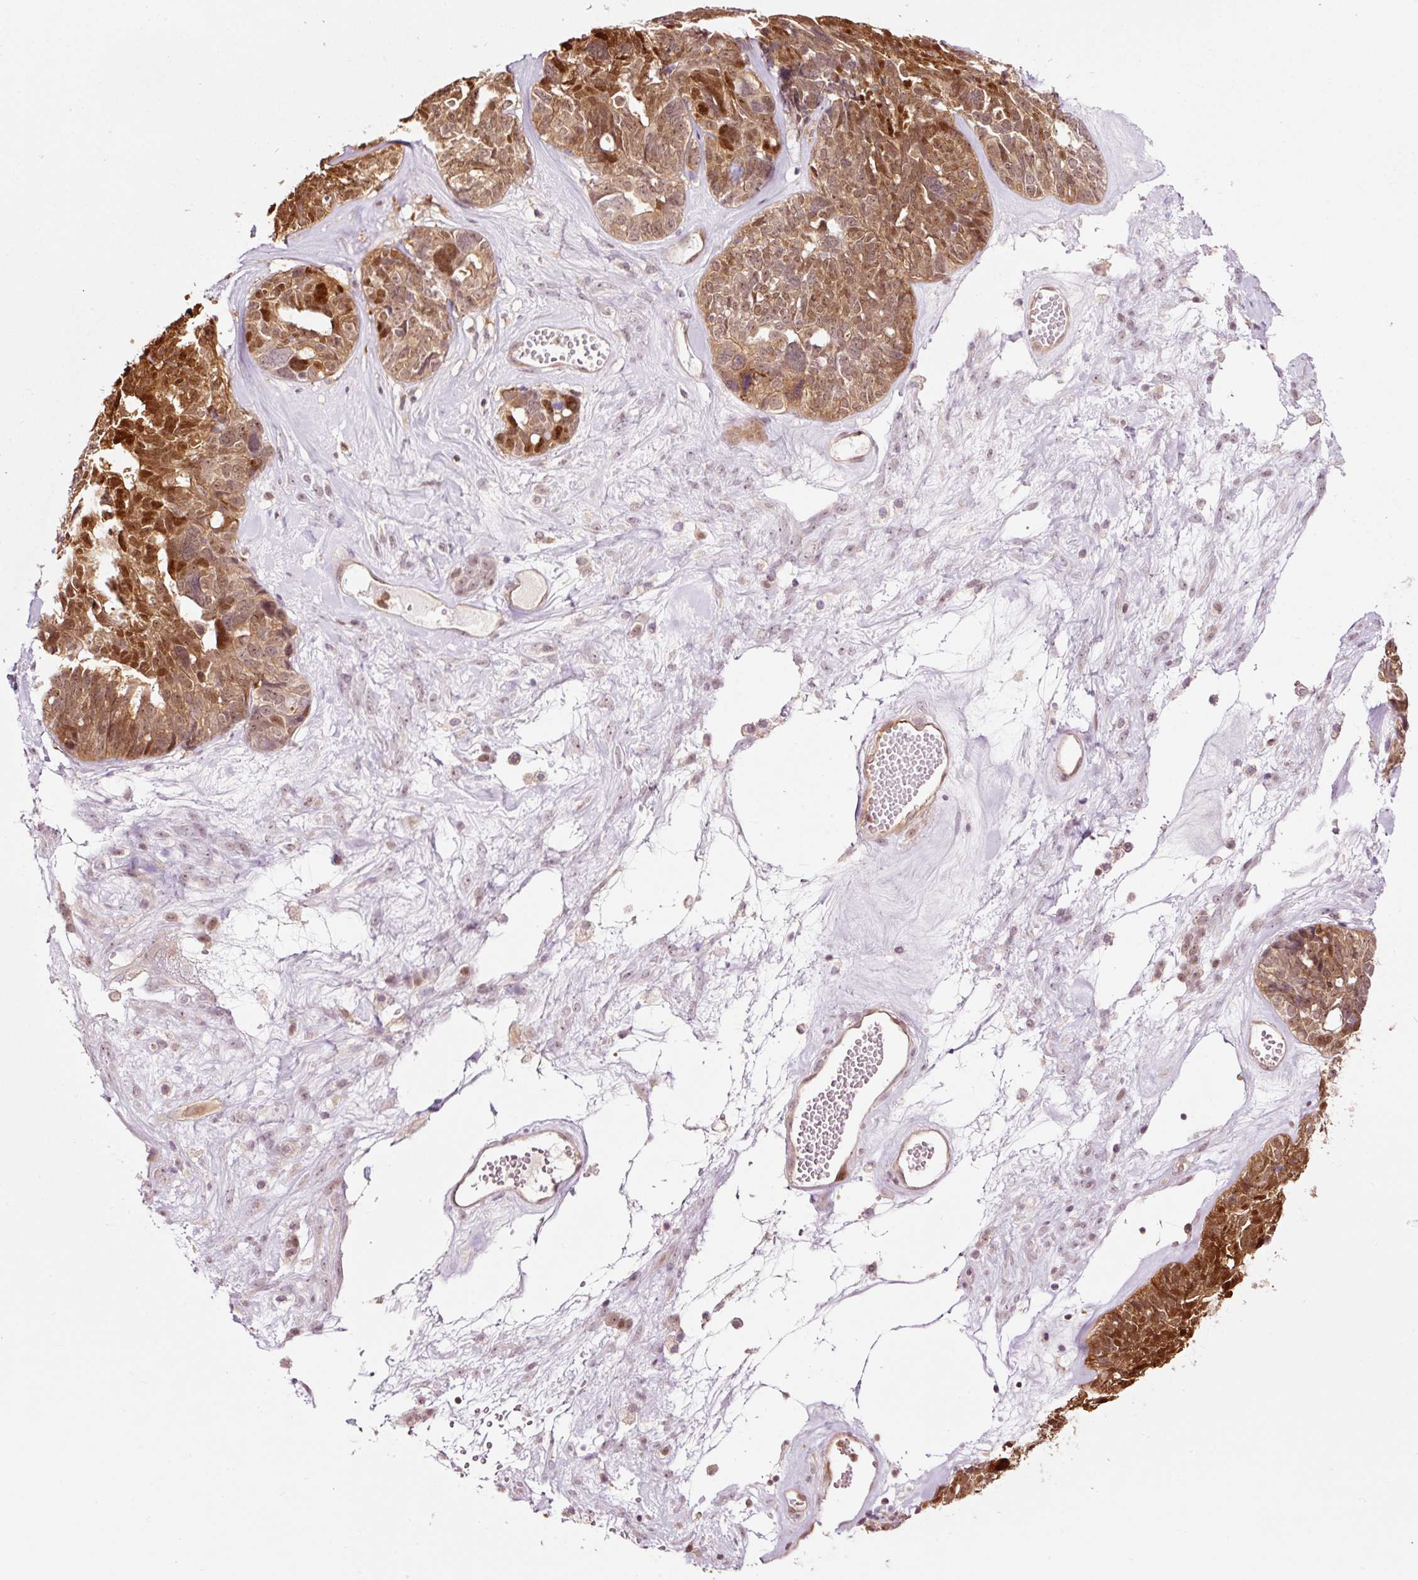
{"staining": {"intensity": "strong", "quantity": ">75%", "location": "cytoplasmic/membranous,nuclear"}, "tissue": "ovarian cancer", "cell_type": "Tumor cells", "image_type": "cancer", "snomed": [{"axis": "morphology", "description": "Cystadenocarcinoma, serous, NOS"}, {"axis": "topography", "description": "Ovary"}], "caption": "Immunohistochemistry (IHC) micrograph of neoplastic tissue: human ovarian serous cystadenocarcinoma stained using immunohistochemistry demonstrates high levels of strong protein expression localized specifically in the cytoplasmic/membranous and nuclear of tumor cells, appearing as a cytoplasmic/membranous and nuclear brown color.", "gene": "FBXL14", "patient": {"sex": "female", "age": 79}}